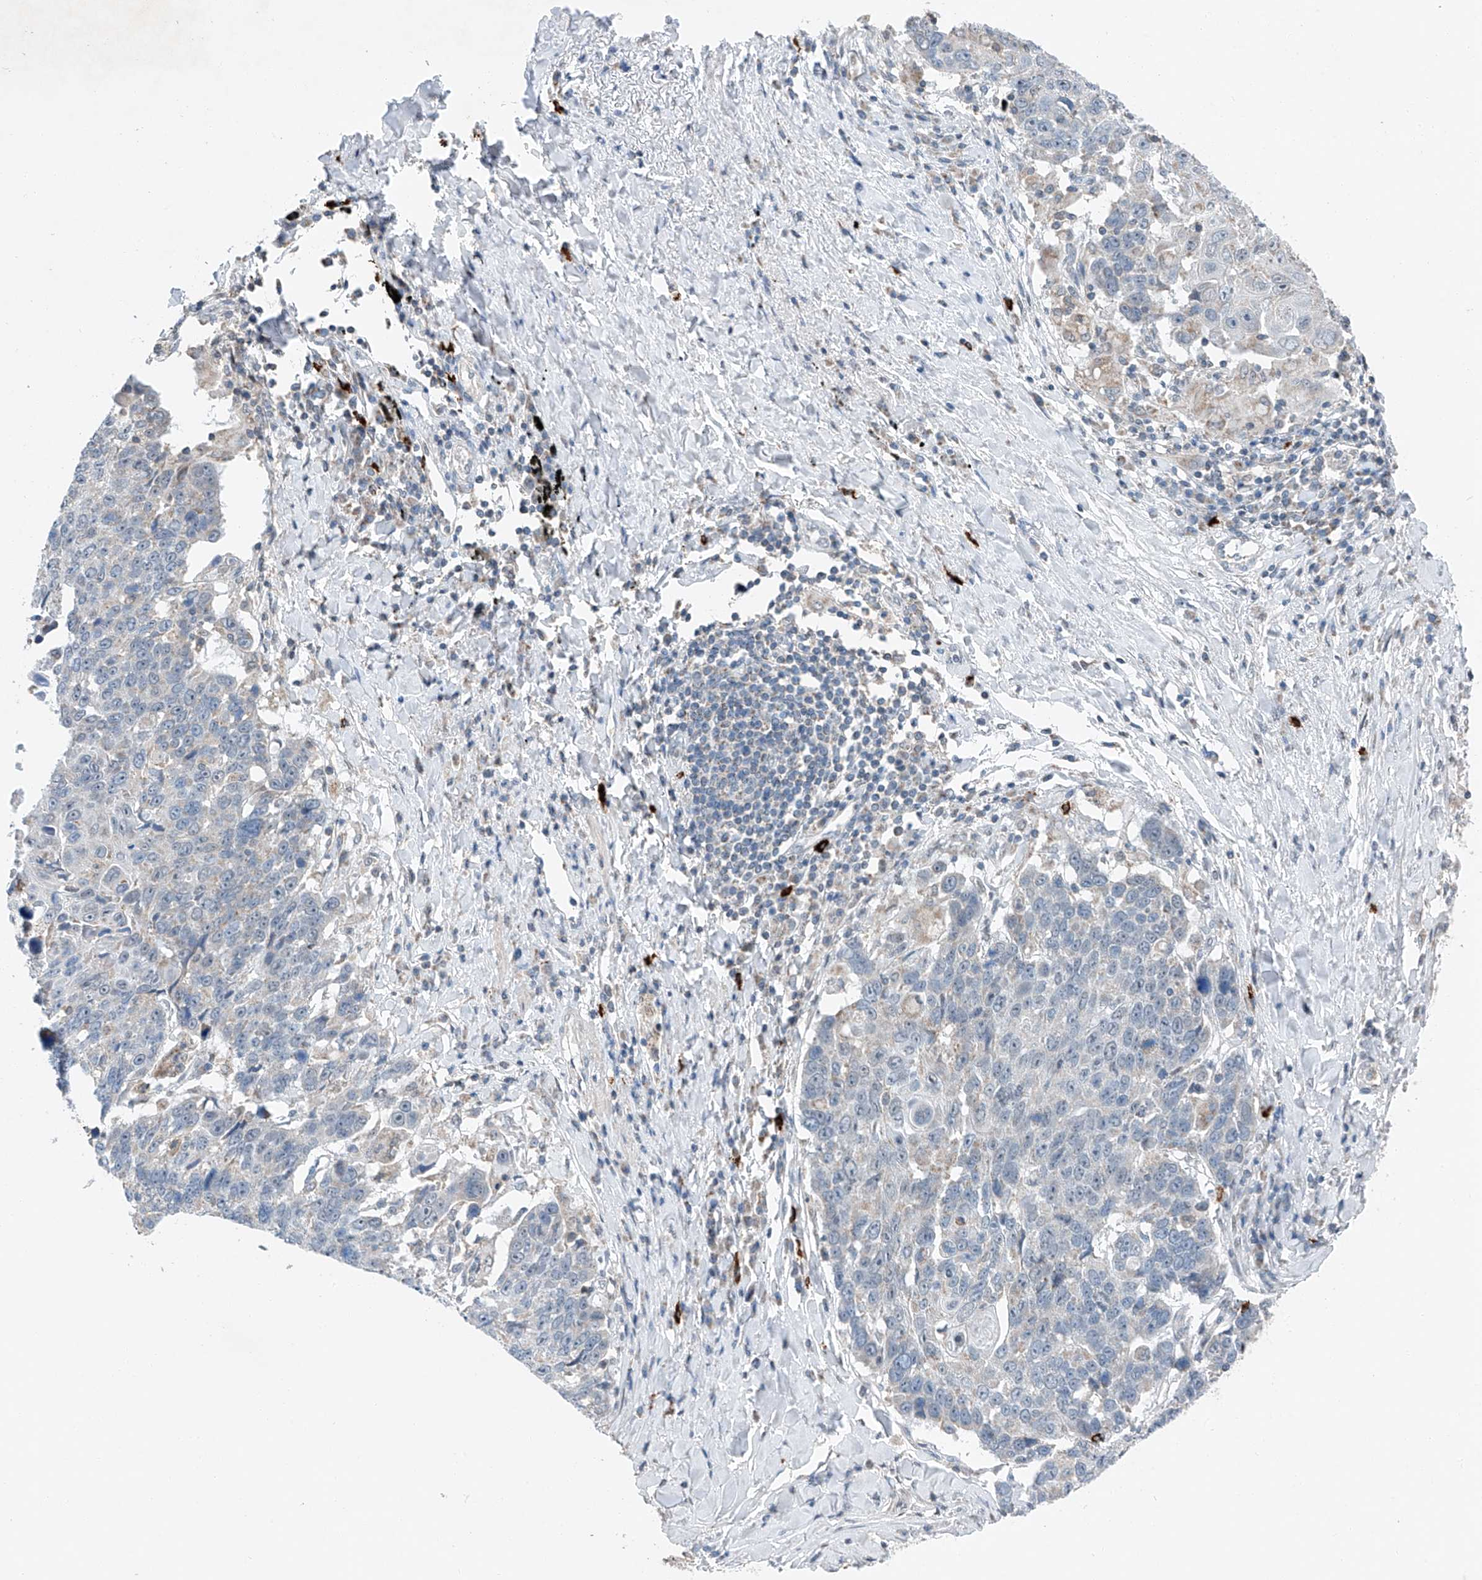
{"staining": {"intensity": "negative", "quantity": "none", "location": "none"}, "tissue": "lung cancer", "cell_type": "Tumor cells", "image_type": "cancer", "snomed": [{"axis": "morphology", "description": "Squamous cell carcinoma, NOS"}, {"axis": "topography", "description": "Lung"}], "caption": "An IHC photomicrograph of lung cancer (squamous cell carcinoma) is shown. There is no staining in tumor cells of lung cancer (squamous cell carcinoma).", "gene": "KLF15", "patient": {"sex": "male", "age": 66}}